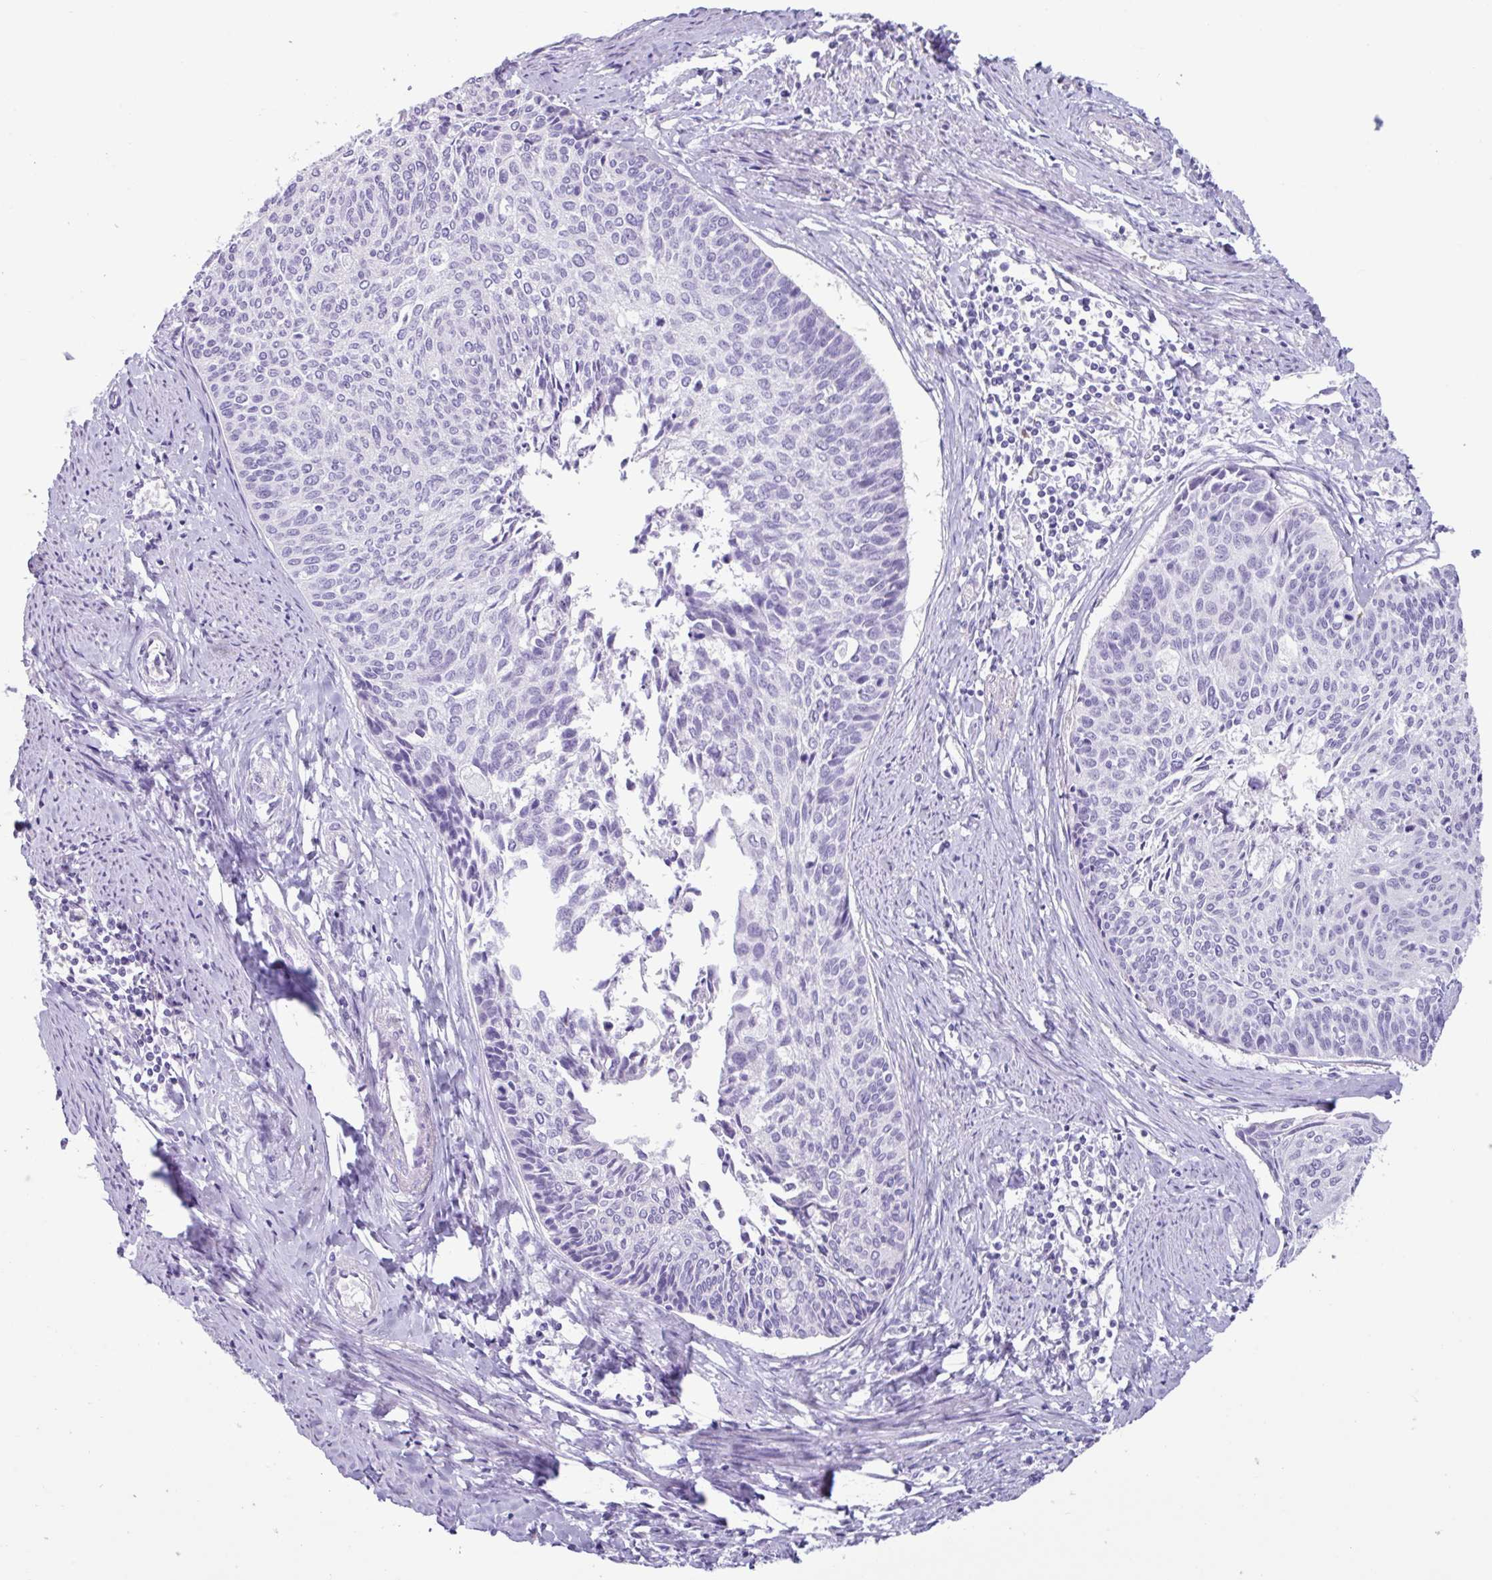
{"staining": {"intensity": "negative", "quantity": "none", "location": "none"}, "tissue": "cervical cancer", "cell_type": "Tumor cells", "image_type": "cancer", "snomed": [{"axis": "morphology", "description": "Squamous cell carcinoma, NOS"}, {"axis": "topography", "description": "Cervix"}], "caption": "Immunohistochemistry of human cervical squamous cell carcinoma reveals no staining in tumor cells. (Stains: DAB IHC with hematoxylin counter stain, Microscopy: brightfield microscopy at high magnification).", "gene": "NCCRP1", "patient": {"sex": "female", "age": 55}}